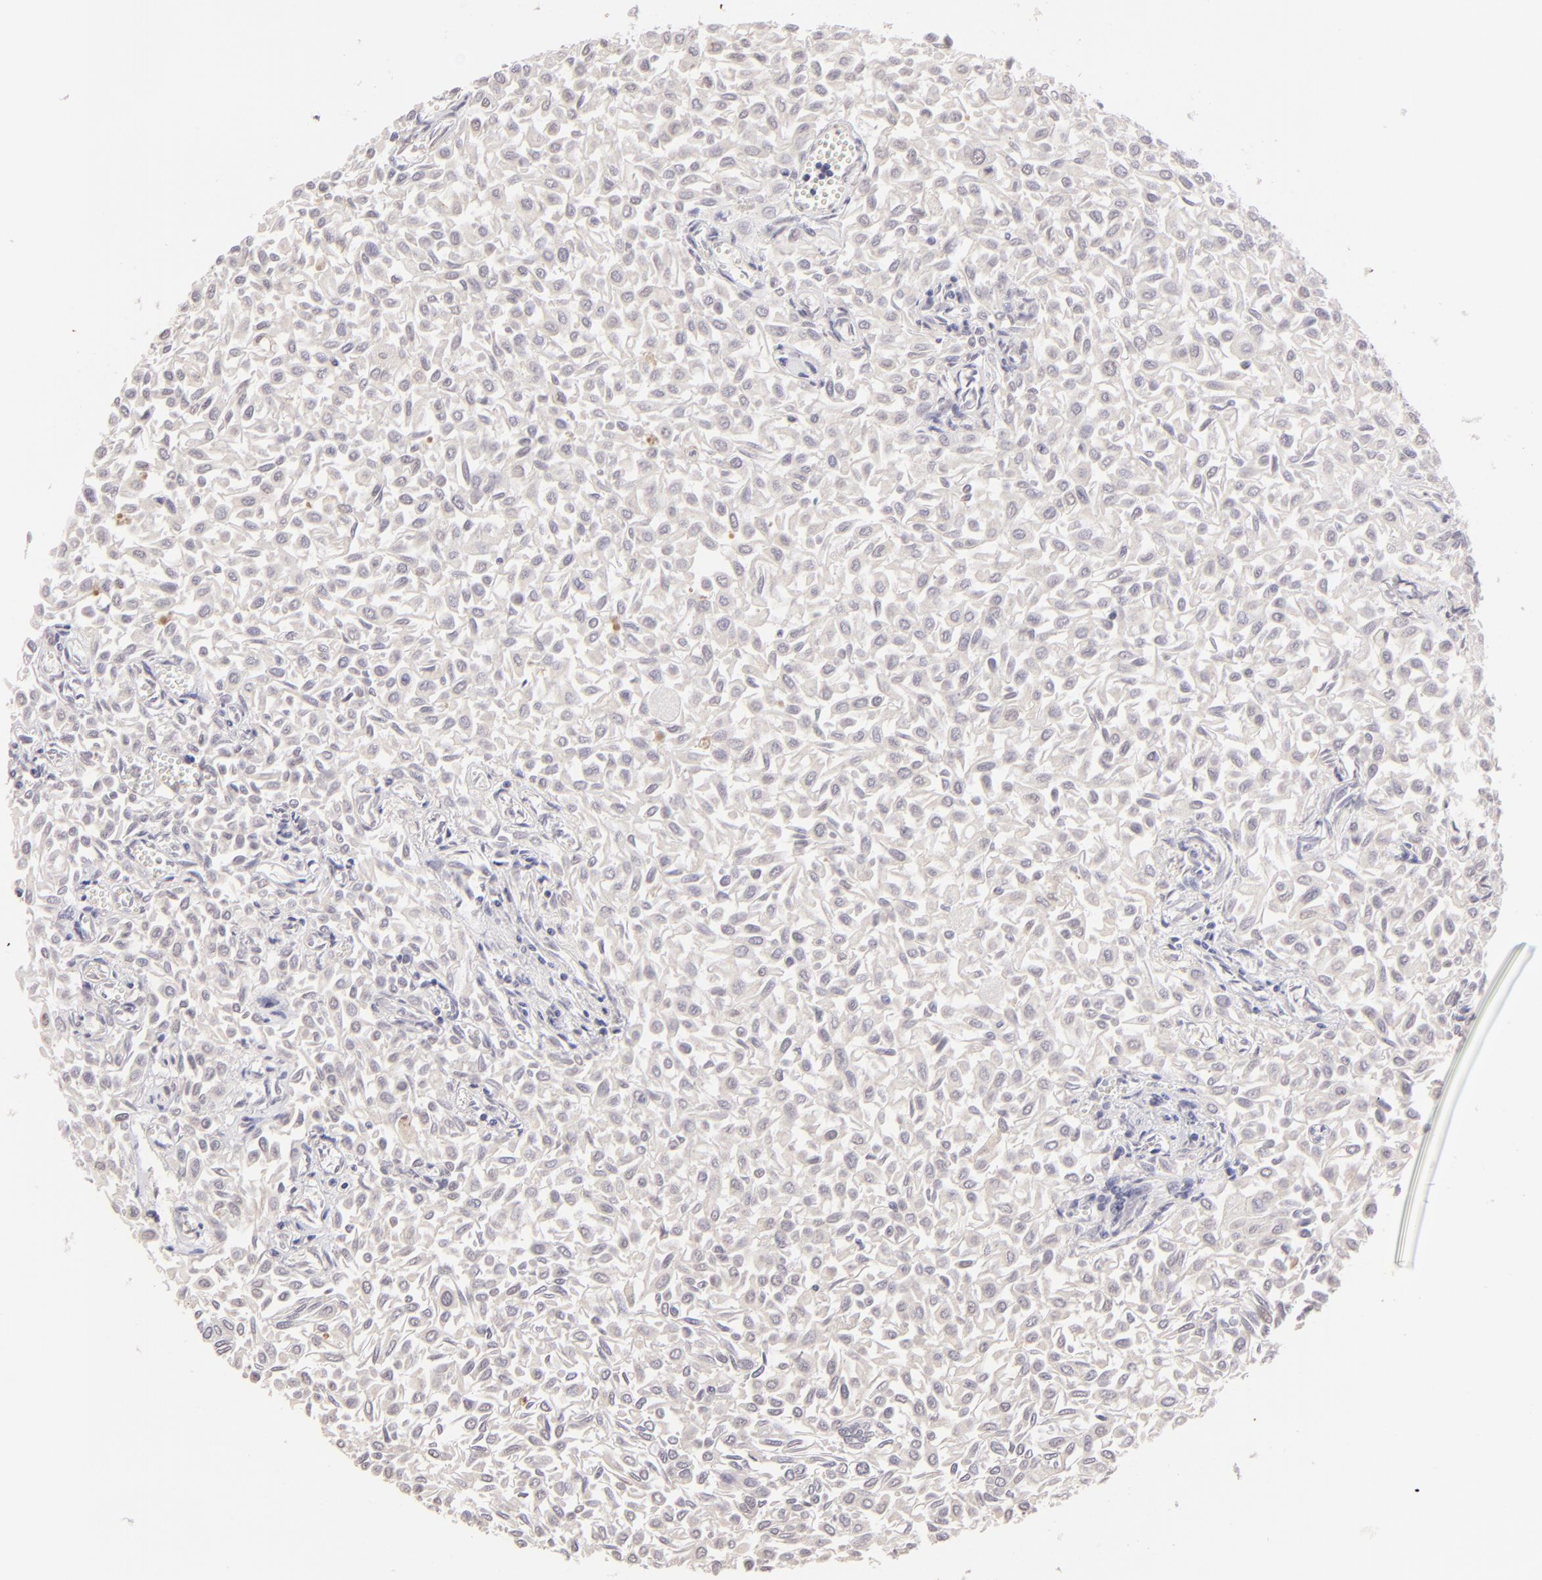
{"staining": {"intensity": "negative", "quantity": "none", "location": "none"}, "tissue": "urothelial cancer", "cell_type": "Tumor cells", "image_type": "cancer", "snomed": [{"axis": "morphology", "description": "Urothelial carcinoma, Low grade"}, {"axis": "topography", "description": "Urinary bladder"}], "caption": "IHC photomicrograph of human low-grade urothelial carcinoma stained for a protein (brown), which displays no expression in tumor cells.", "gene": "MAGEA1", "patient": {"sex": "male", "age": 64}}